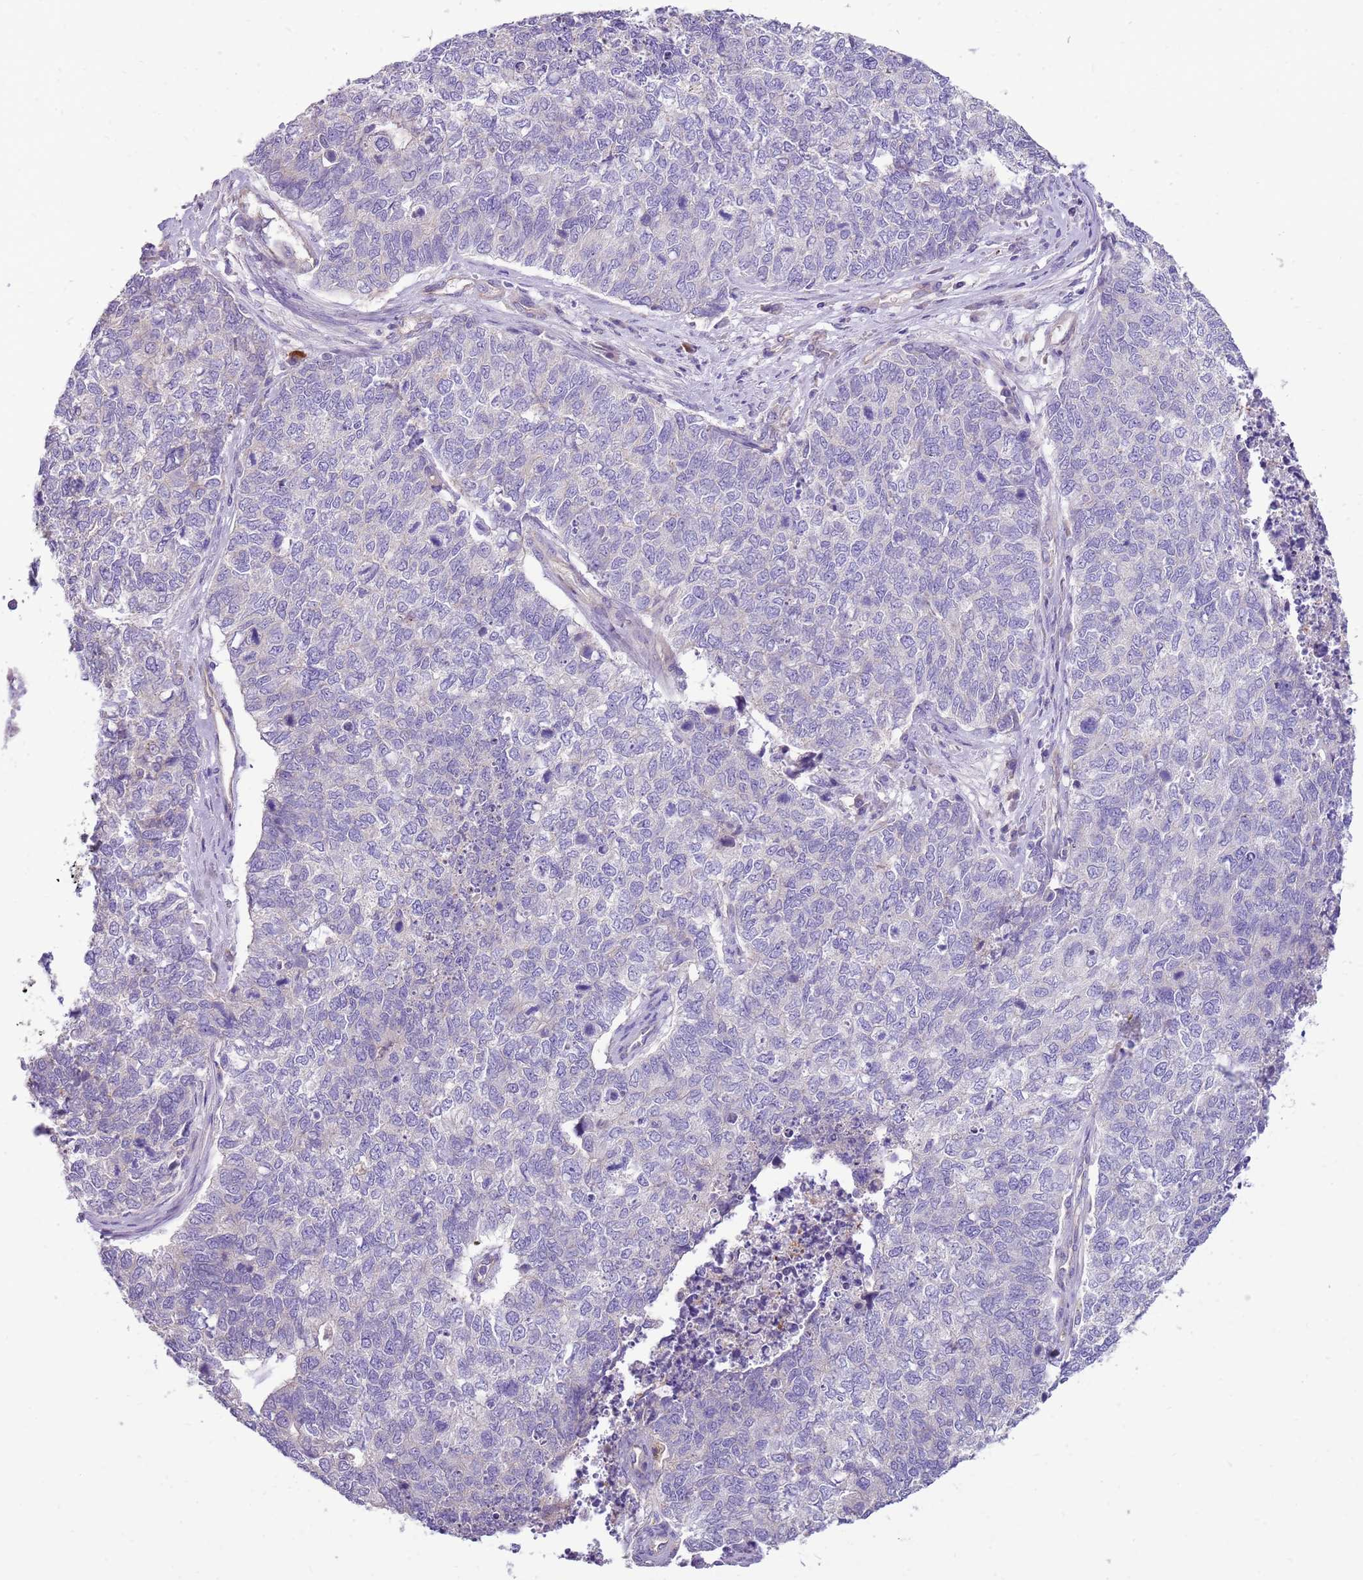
{"staining": {"intensity": "negative", "quantity": "none", "location": "none"}, "tissue": "cervical cancer", "cell_type": "Tumor cells", "image_type": "cancer", "snomed": [{"axis": "morphology", "description": "Squamous cell carcinoma, NOS"}, {"axis": "topography", "description": "Cervix"}], "caption": "Cervical cancer was stained to show a protein in brown. There is no significant staining in tumor cells.", "gene": "NTN4", "patient": {"sex": "female", "age": 63}}